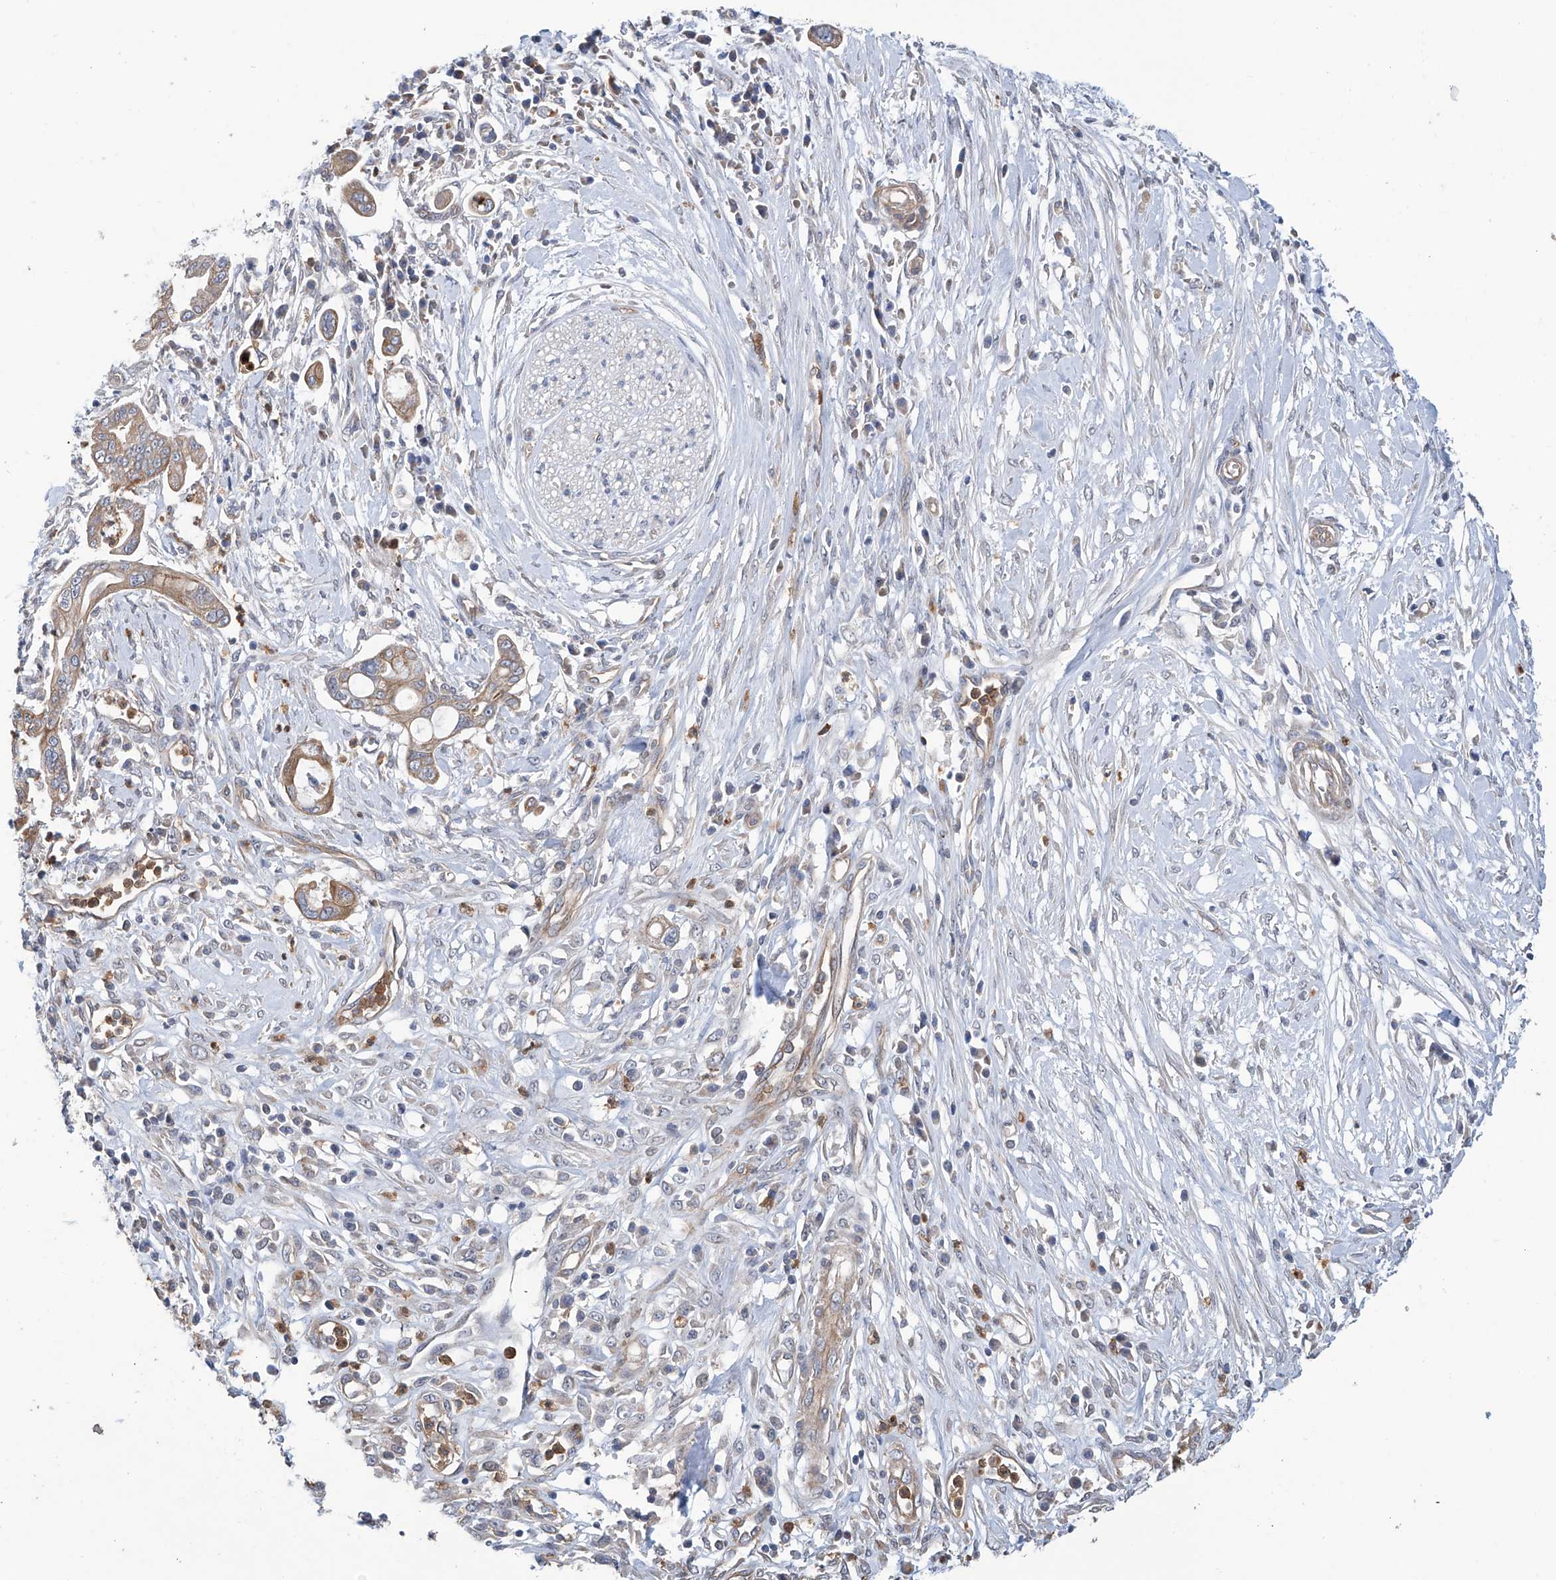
{"staining": {"intensity": "weak", "quantity": ">75%", "location": "cytoplasmic/membranous"}, "tissue": "pancreatic cancer", "cell_type": "Tumor cells", "image_type": "cancer", "snomed": [{"axis": "morphology", "description": "Adenocarcinoma, NOS"}, {"axis": "topography", "description": "Pancreas"}], "caption": "This histopathology image reveals immunohistochemistry staining of pancreatic cancer, with low weak cytoplasmic/membranous positivity in about >75% of tumor cells.", "gene": "EIF2D", "patient": {"sex": "male", "age": 68}}